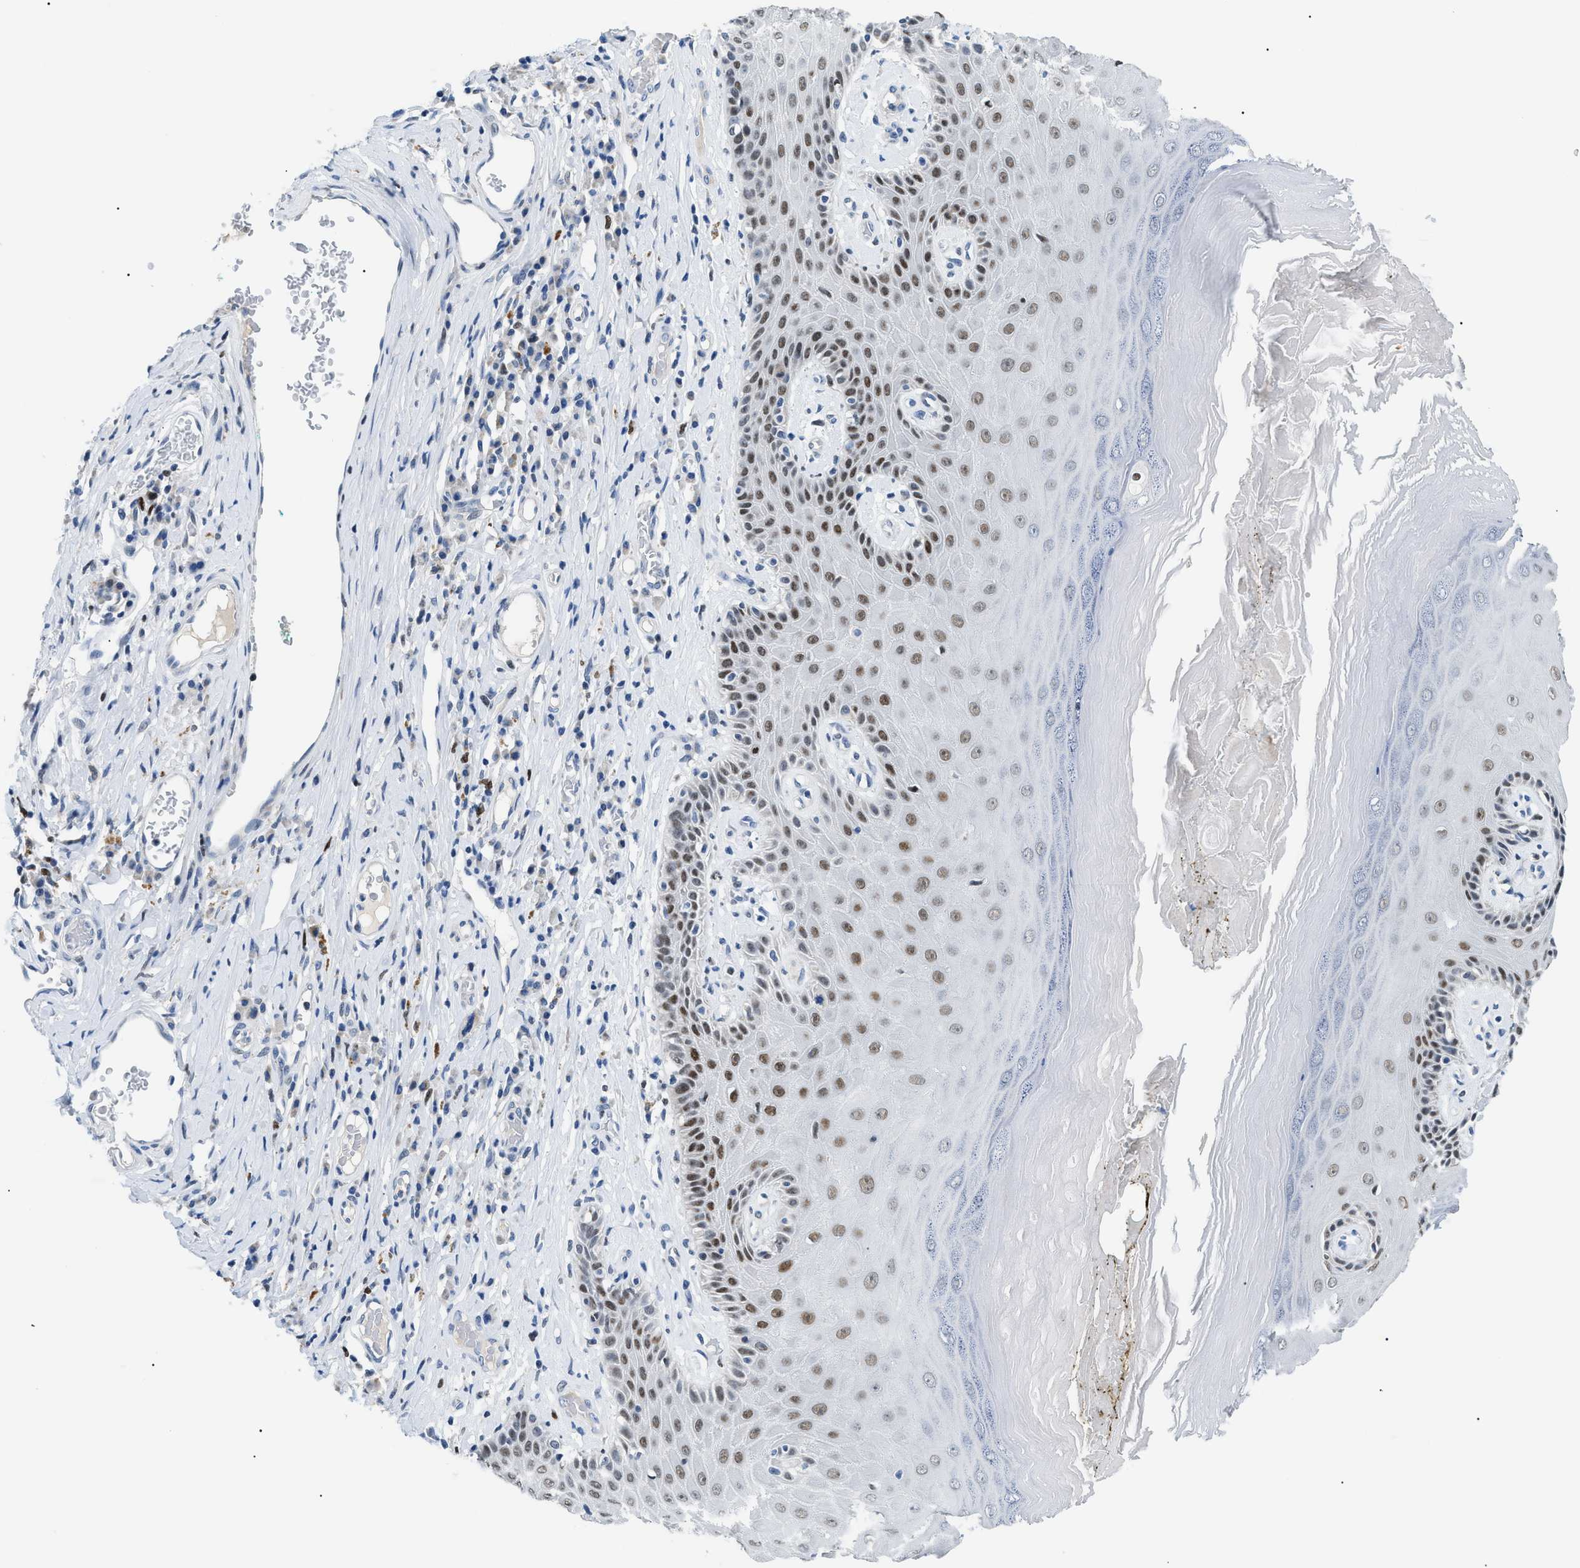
{"staining": {"intensity": "moderate", "quantity": ">75%", "location": "nuclear"}, "tissue": "skin", "cell_type": "Epidermal cells", "image_type": "normal", "snomed": [{"axis": "morphology", "description": "Normal tissue, NOS"}, {"axis": "topography", "description": "Vulva"}], "caption": "Epidermal cells show moderate nuclear positivity in about >75% of cells in unremarkable skin. The staining is performed using DAB brown chromogen to label protein expression. The nuclei are counter-stained blue using hematoxylin.", "gene": "SMARCC1", "patient": {"sex": "female", "age": 73}}